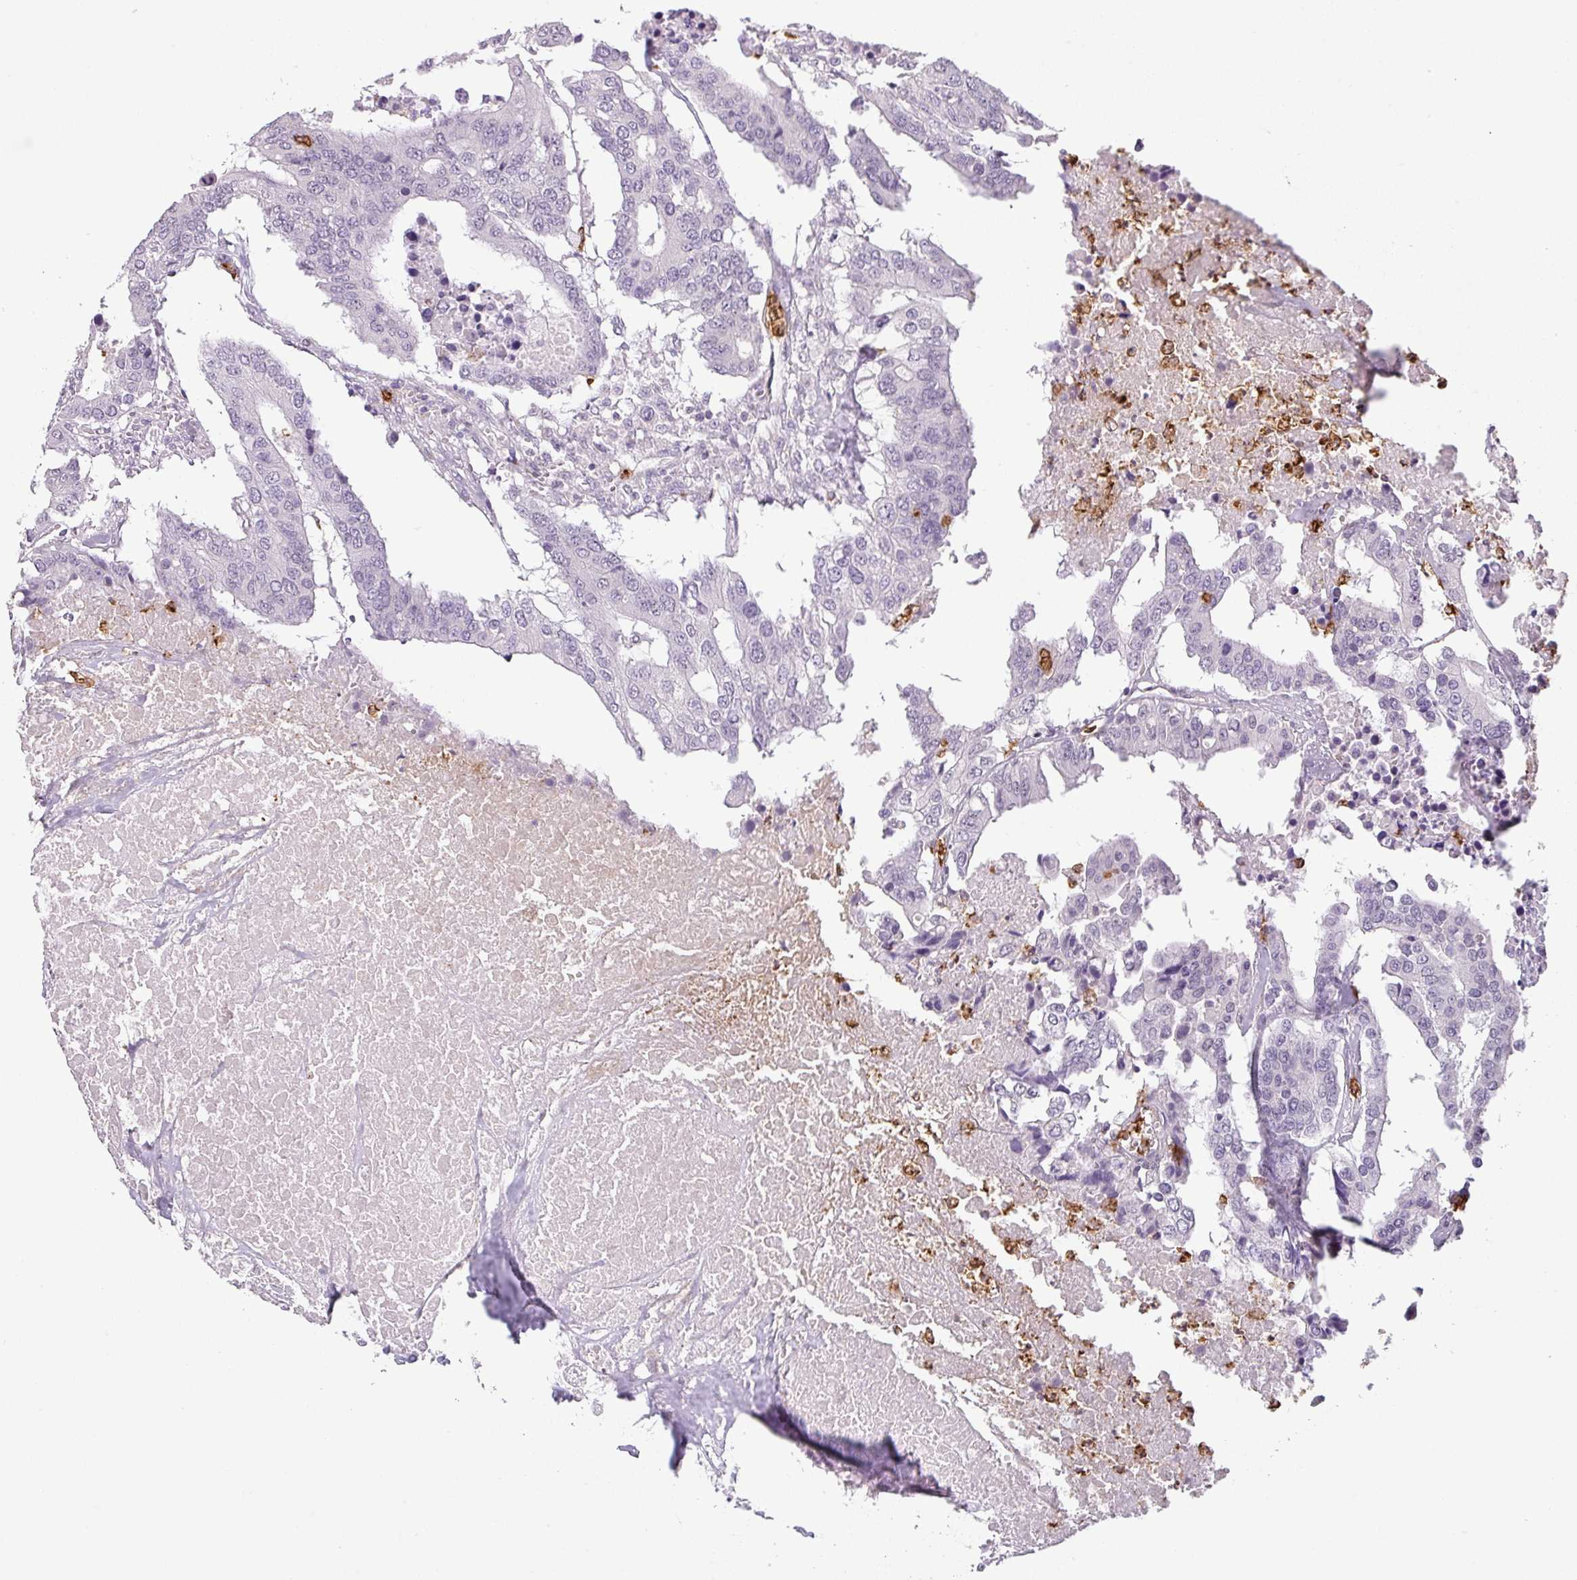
{"staining": {"intensity": "negative", "quantity": "none", "location": "none"}, "tissue": "colorectal cancer", "cell_type": "Tumor cells", "image_type": "cancer", "snomed": [{"axis": "morphology", "description": "Adenocarcinoma, NOS"}, {"axis": "topography", "description": "Colon"}], "caption": "Colorectal cancer (adenocarcinoma) was stained to show a protein in brown. There is no significant positivity in tumor cells.", "gene": "MAGEC3", "patient": {"sex": "male", "age": 77}}